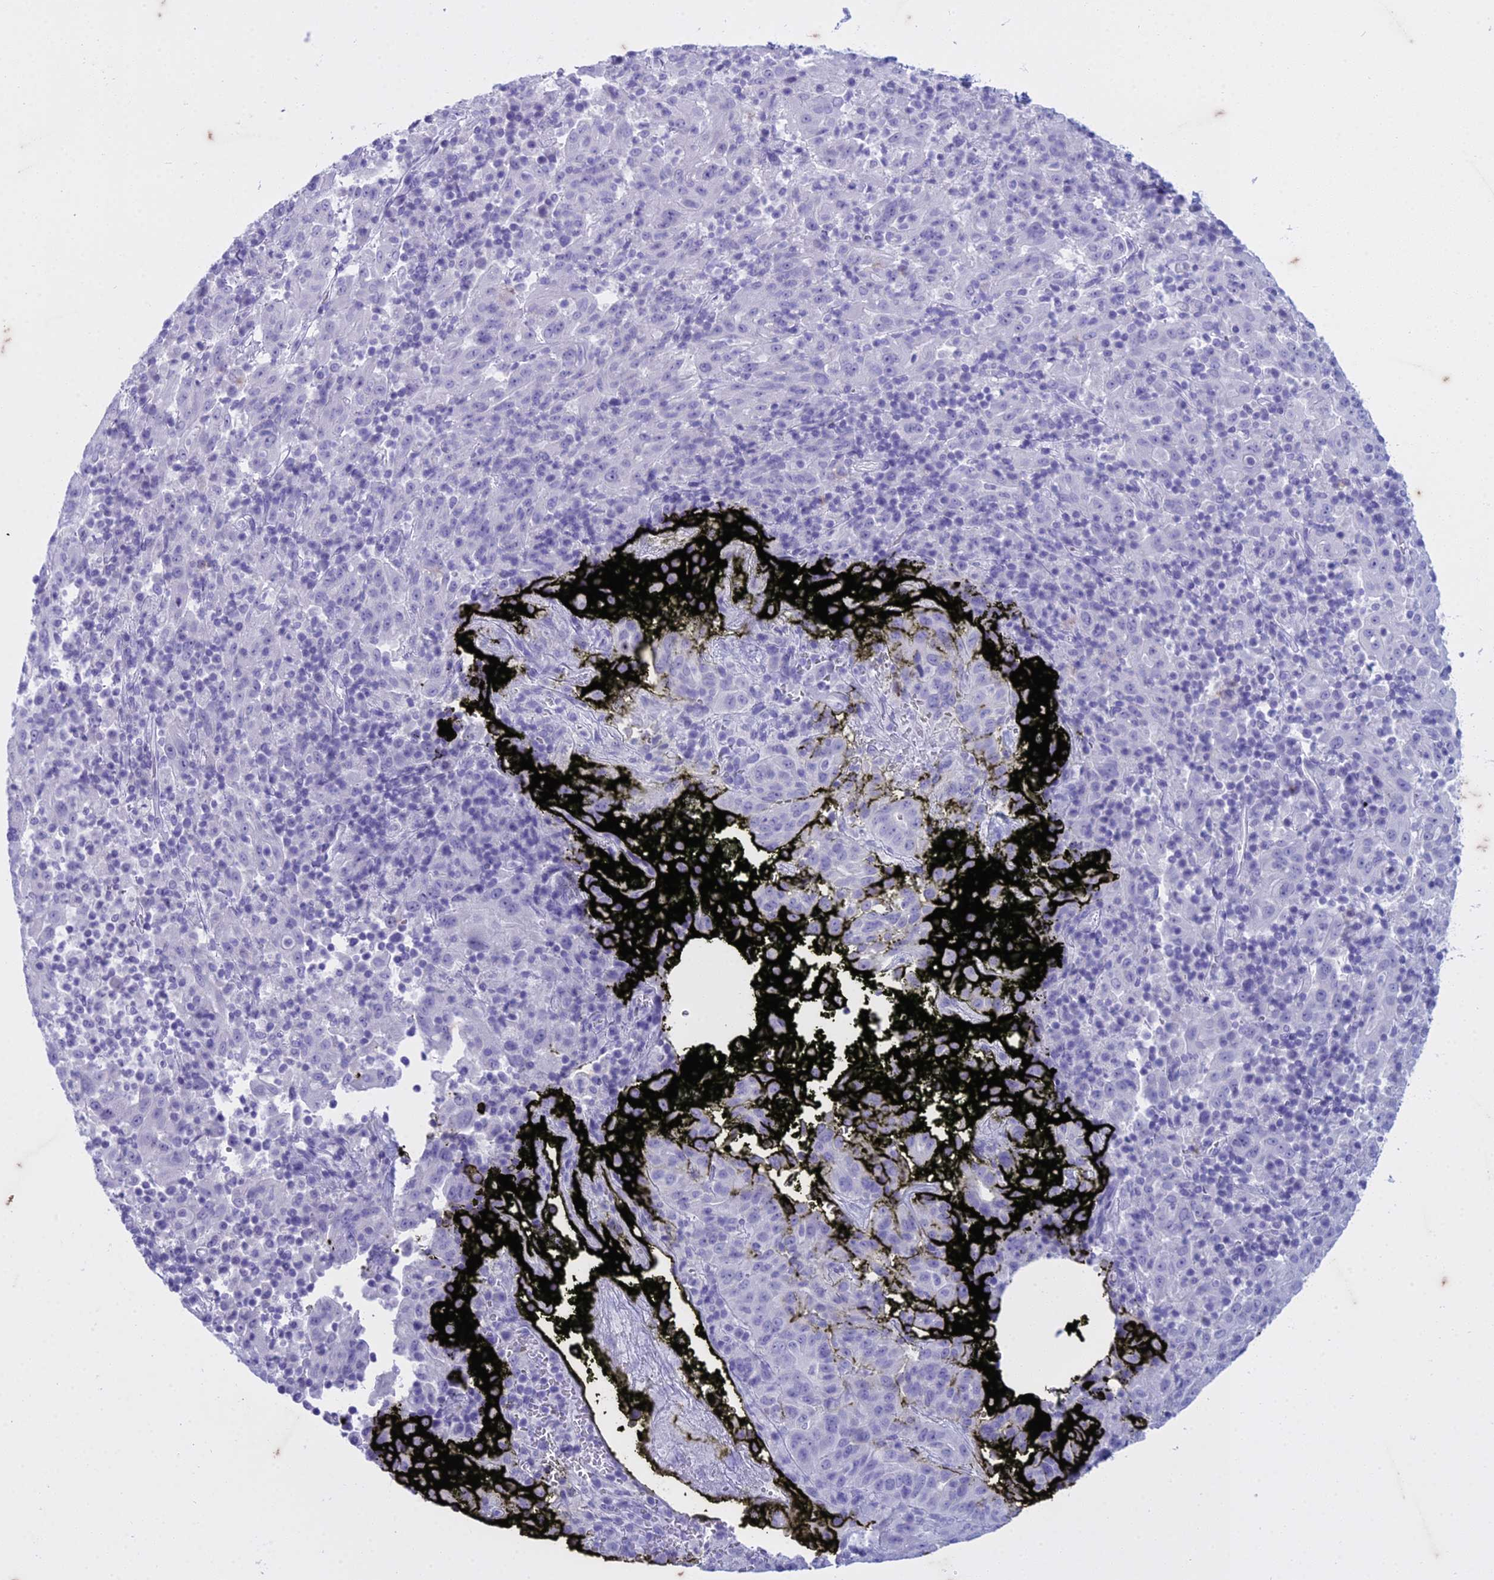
{"staining": {"intensity": "negative", "quantity": "none", "location": "none"}, "tissue": "pancreatic cancer", "cell_type": "Tumor cells", "image_type": "cancer", "snomed": [{"axis": "morphology", "description": "Adenocarcinoma, NOS"}, {"axis": "topography", "description": "Pancreas"}], "caption": "The immunohistochemistry (IHC) histopathology image has no significant staining in tumor cells of pancreatic adenocarcinoma tissue. (Stains: DAB (3,3'-diaminobenzidine) IHC with hematoxylin counter stain, Microscopy: brightfield microscopy at high magnification).", "gene": "HMGB4", "patient": {"sex": "male", "age": 63}}